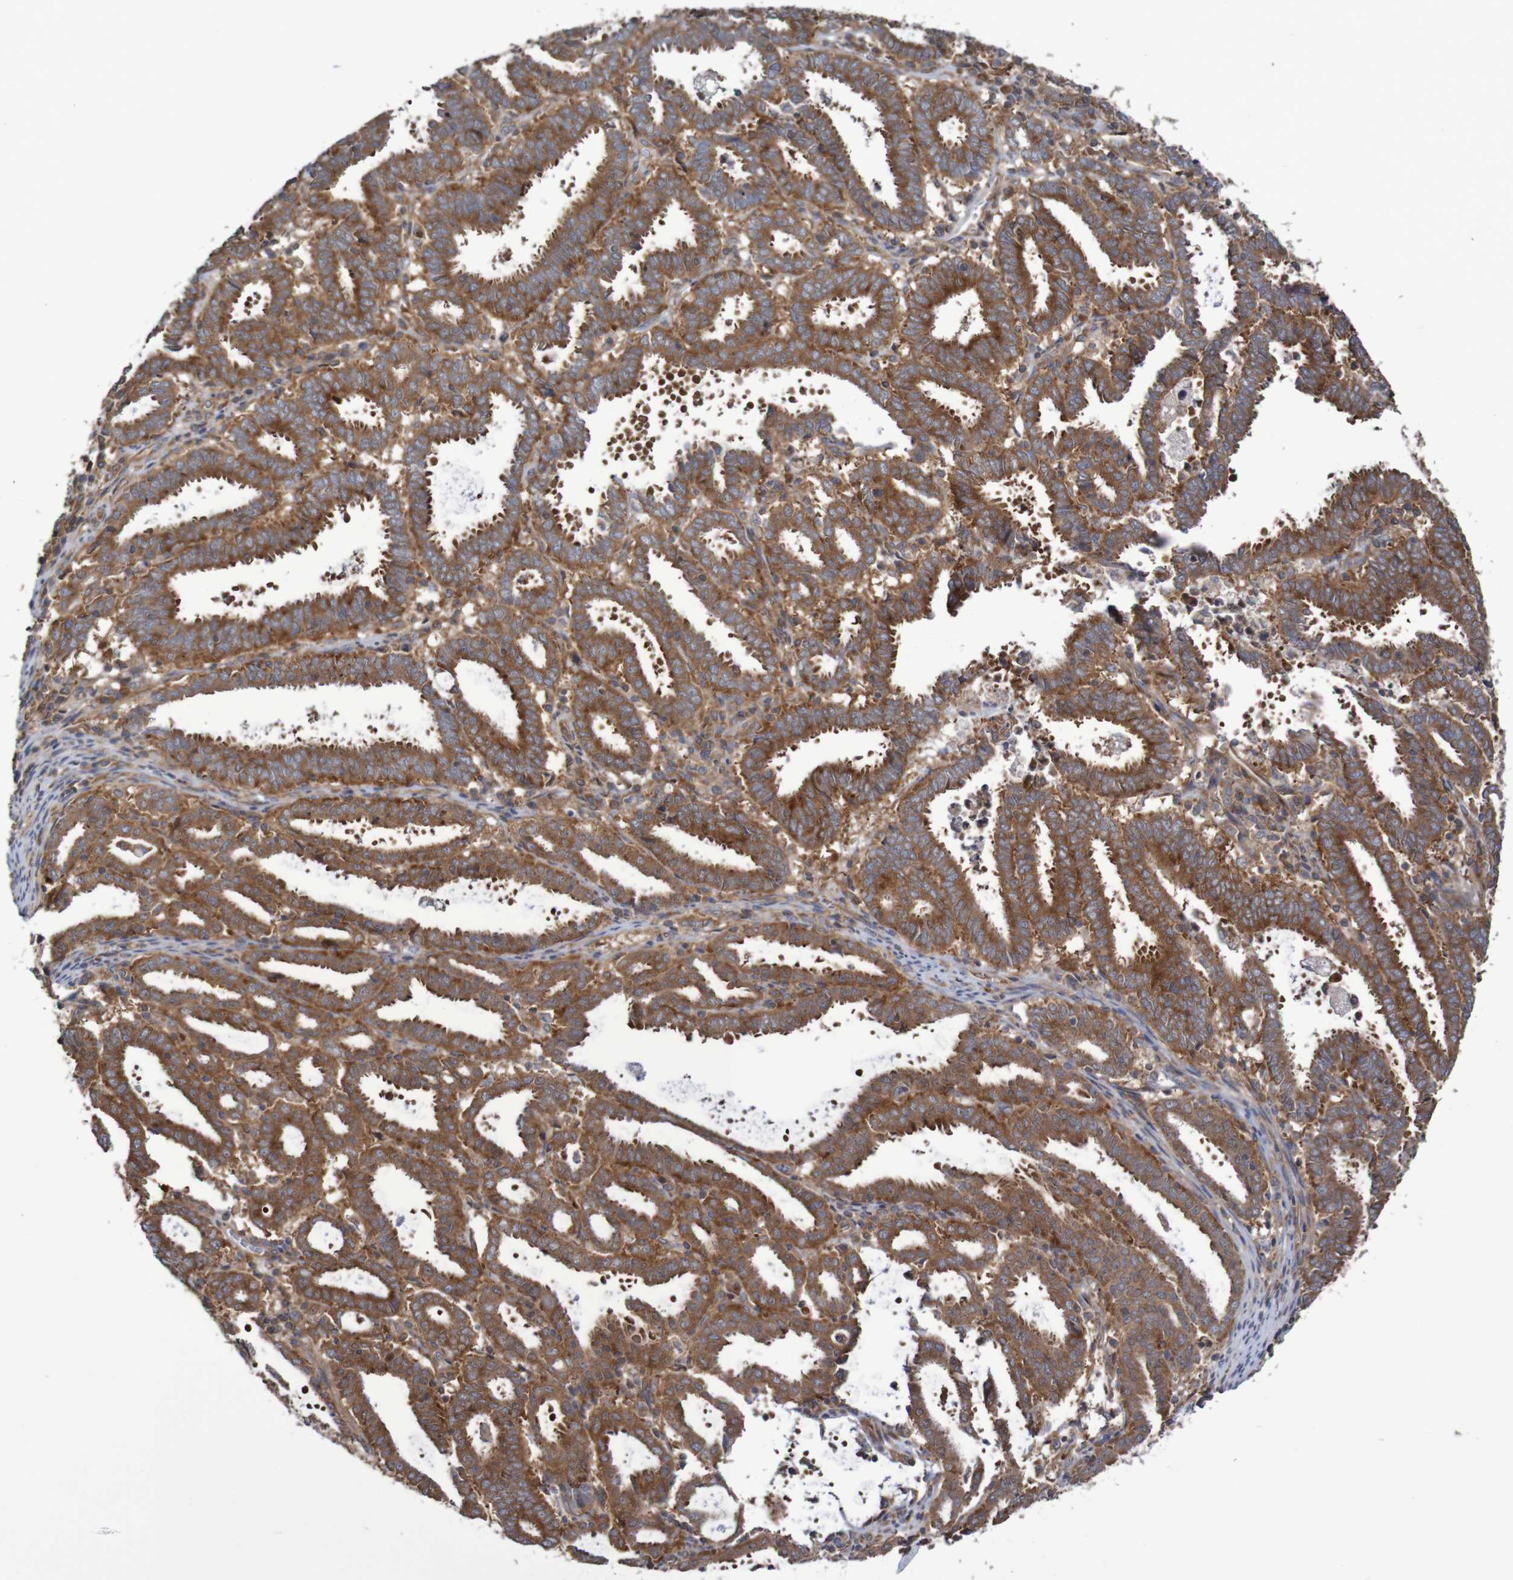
{"staining": {"intensity": "strong", "quantity": ">75%", "location": "cytoplasmic/membranous"}, "tissue": "endometrial cancer", "cell_type": "Tumor cells", "image_type": "cancer", "snomed": [{"axis": "morphology", "description": "Adenocarcinoma, NOS"}, {"axis": "topography", "description": "Uterus"}], "caption": "DAB immunohistochemical staining of human endometrial cancer reveals strong cytoplasmic/membranous protein expression in approximately >75% of tumor cells.", "gene": "LRRC47", "patient": {"sex": "female", "age": 83}}